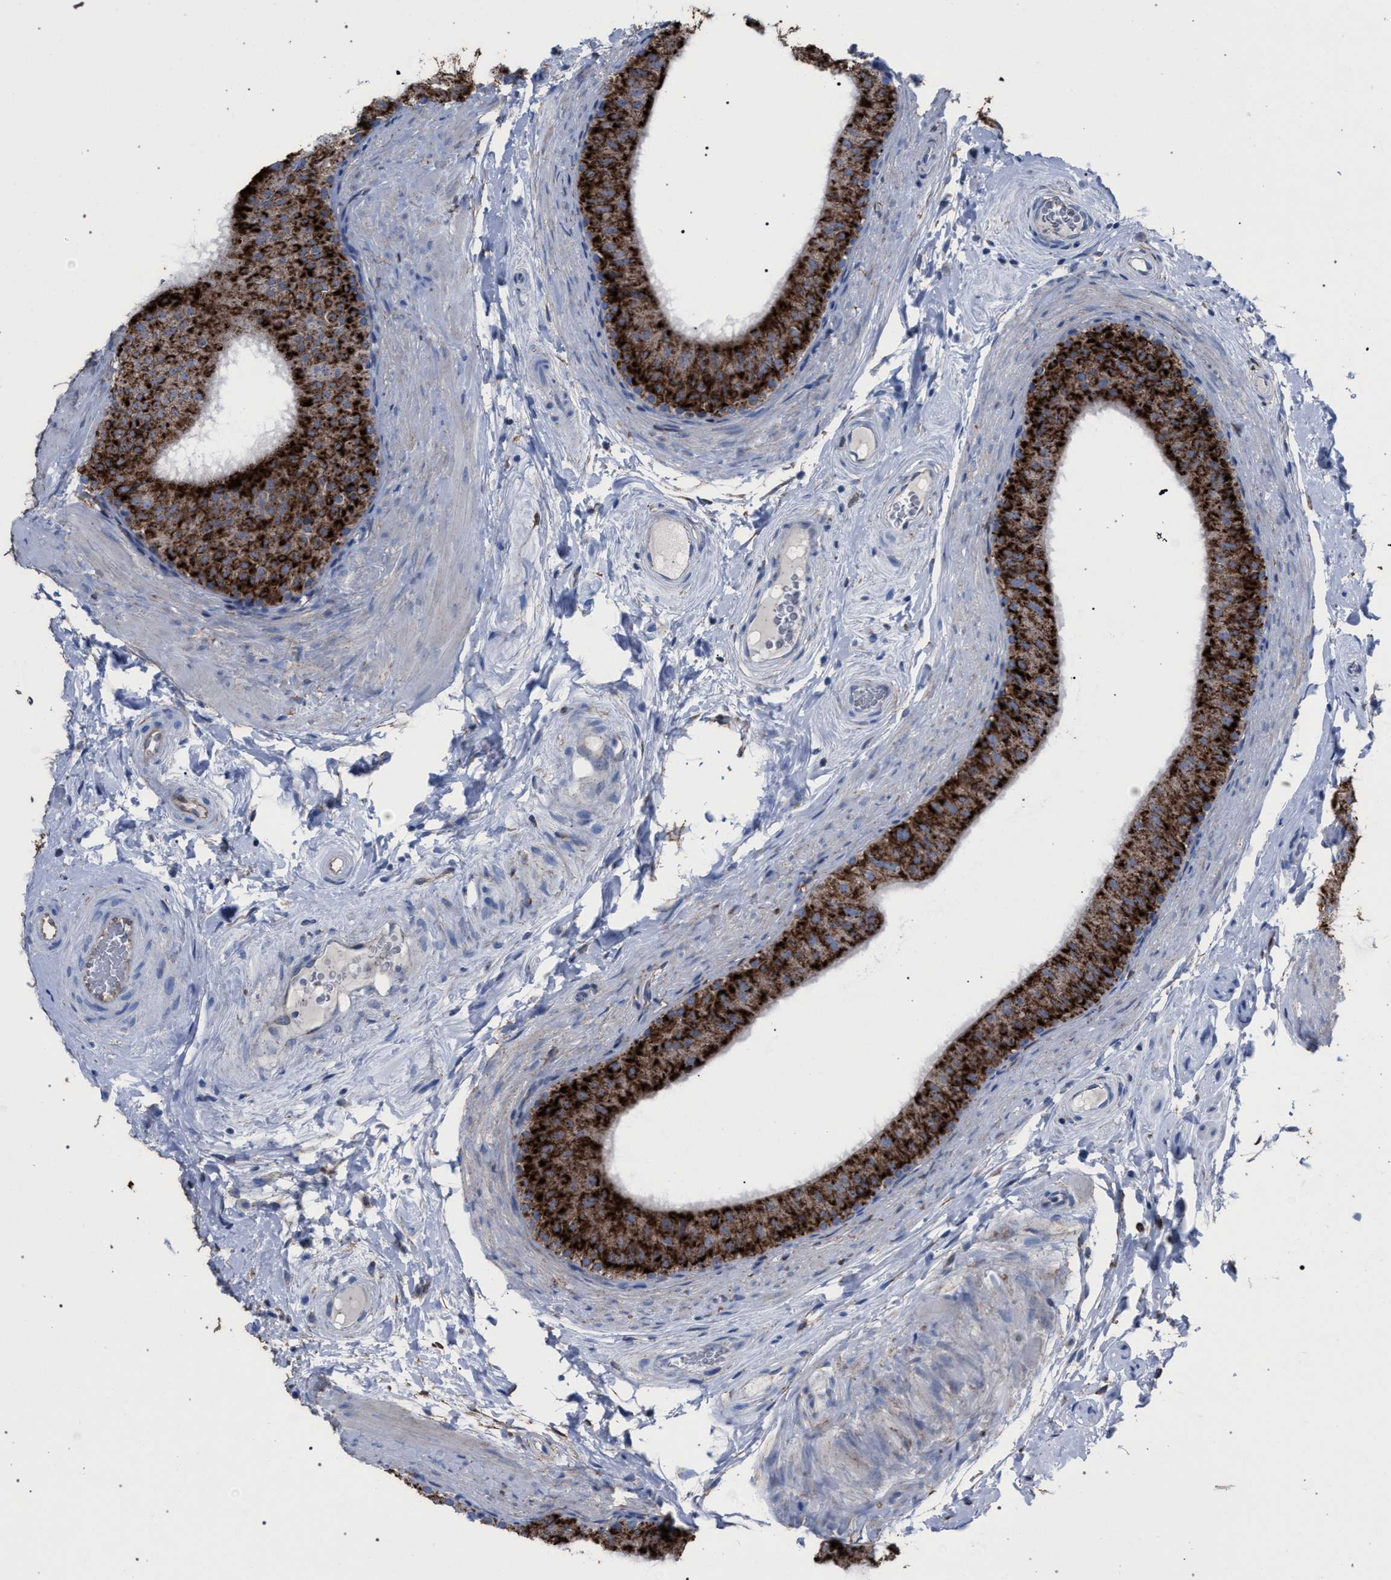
{"staining": {"intensity": "strong", "quantity": ">75%", "location": "cytoplasmic/membranous"}, "tissue": "epididymis", "cell_type": "Glandular cells", "image_type": "normal", "snomed": [{"axis": "morphology", "description": "Normal tissue, NOS"}, {"axis": "topography", "description": "Epididymis"}], "caption": "Protein expression analysis of unremarkable epididymis shows strong cytoplasmic/membranous expression in about >75% of glandular cells. The protein is shown in brown color, while the nuclei are stained blue.", "gene": "HSD17B4", "patient": {"sex": "male", "age": 34}}